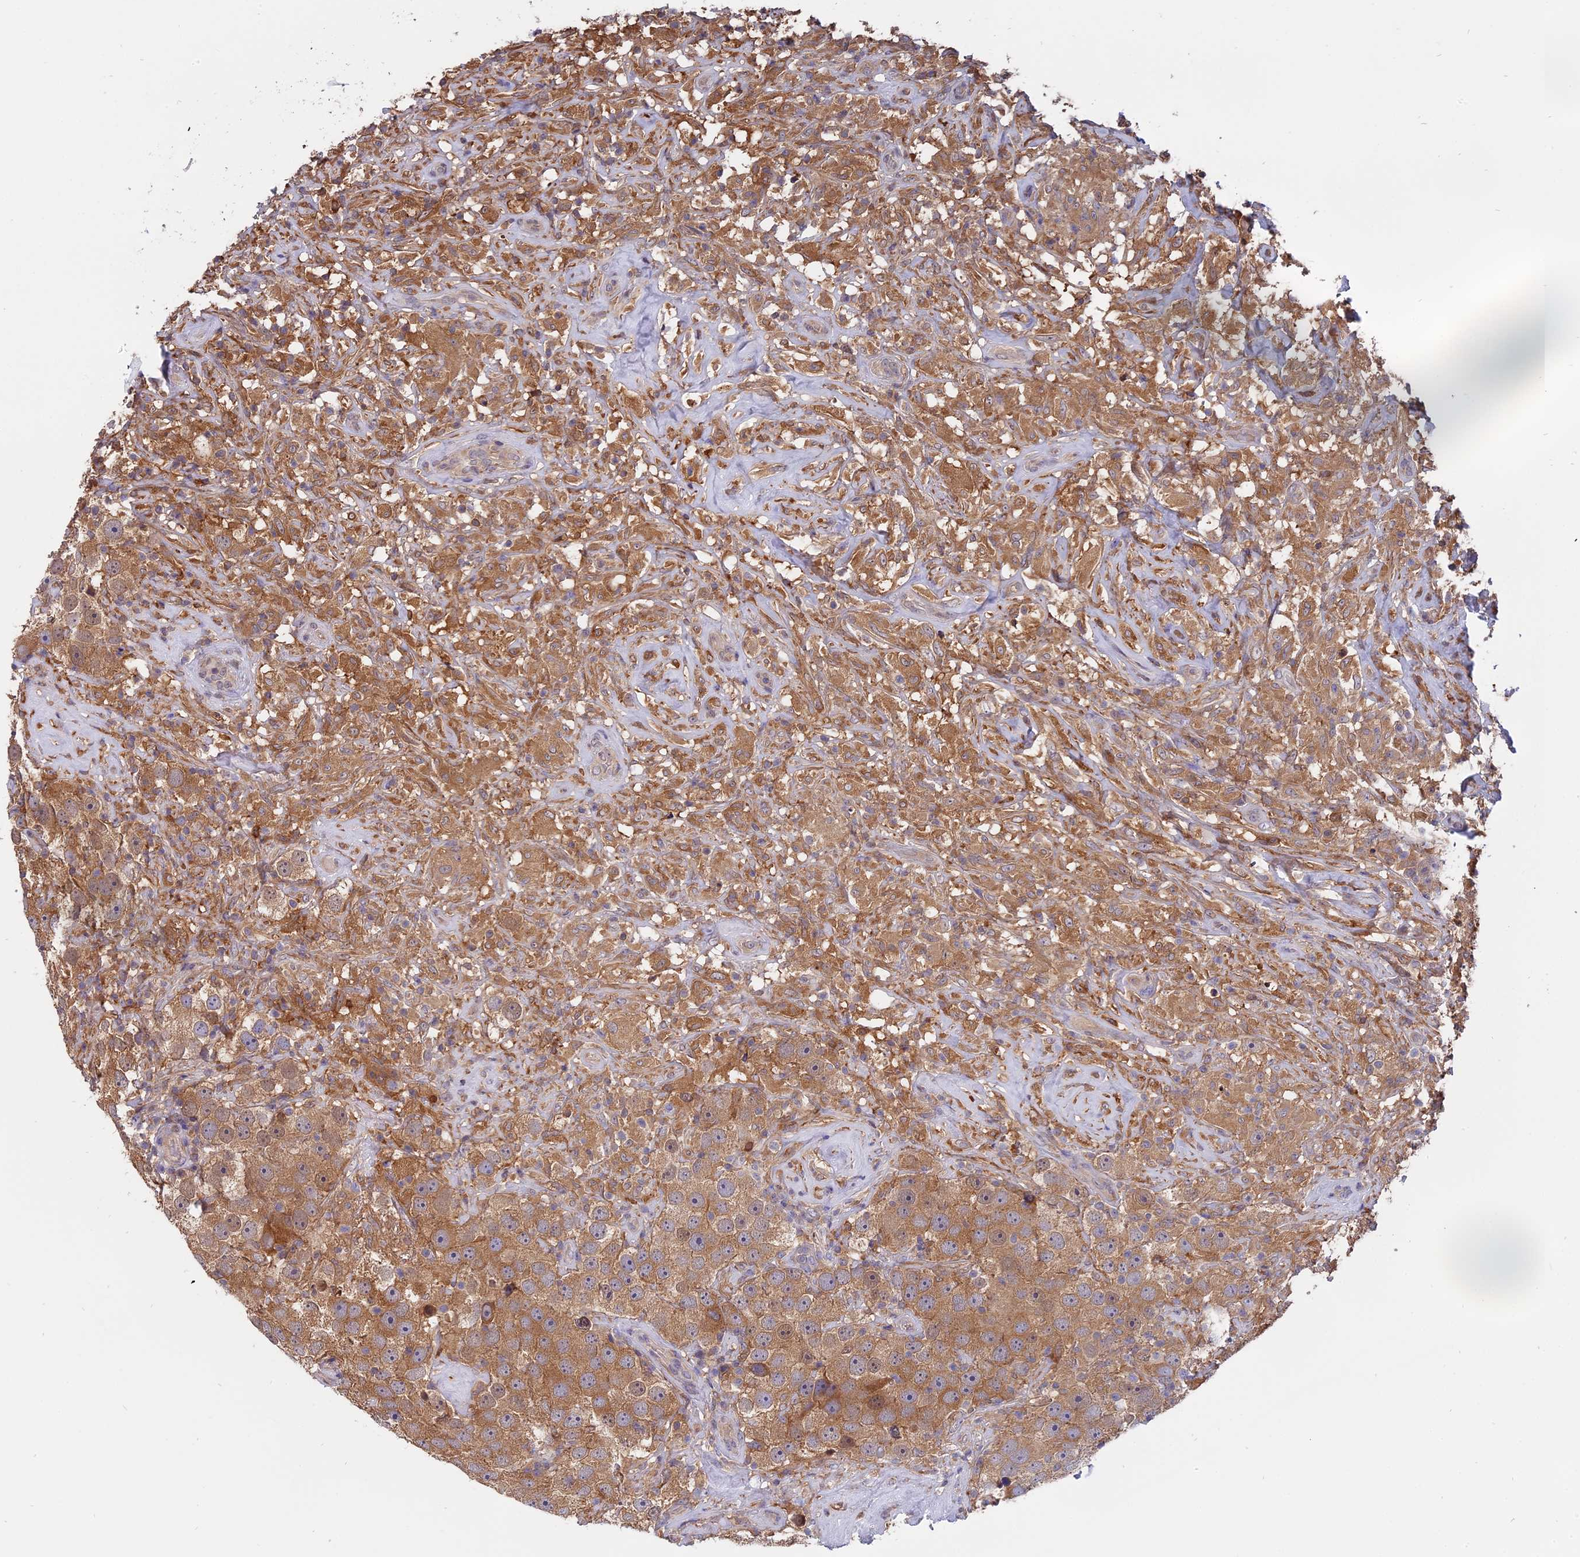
{"staining": {"intensity": "moderate", "quantity": ">75%", "location": "cytoplasmic/membranous"}, "tissue": "testis cancer", "cell_type": "Tumor cells", "image_type": "cancer", "snomed": [{"axis": "morphology", "description": "Seminoma, NOS"}, {"axis": "topography", "description": "Testis"}], "caption": "Testis seminoma stained with a brown dye displays moderate cytoplasmic/membranous positive expression in approximately >75% of tumor cells.", "gene": "FAM118B", "patient": {"sex": "male", "age": 49}}